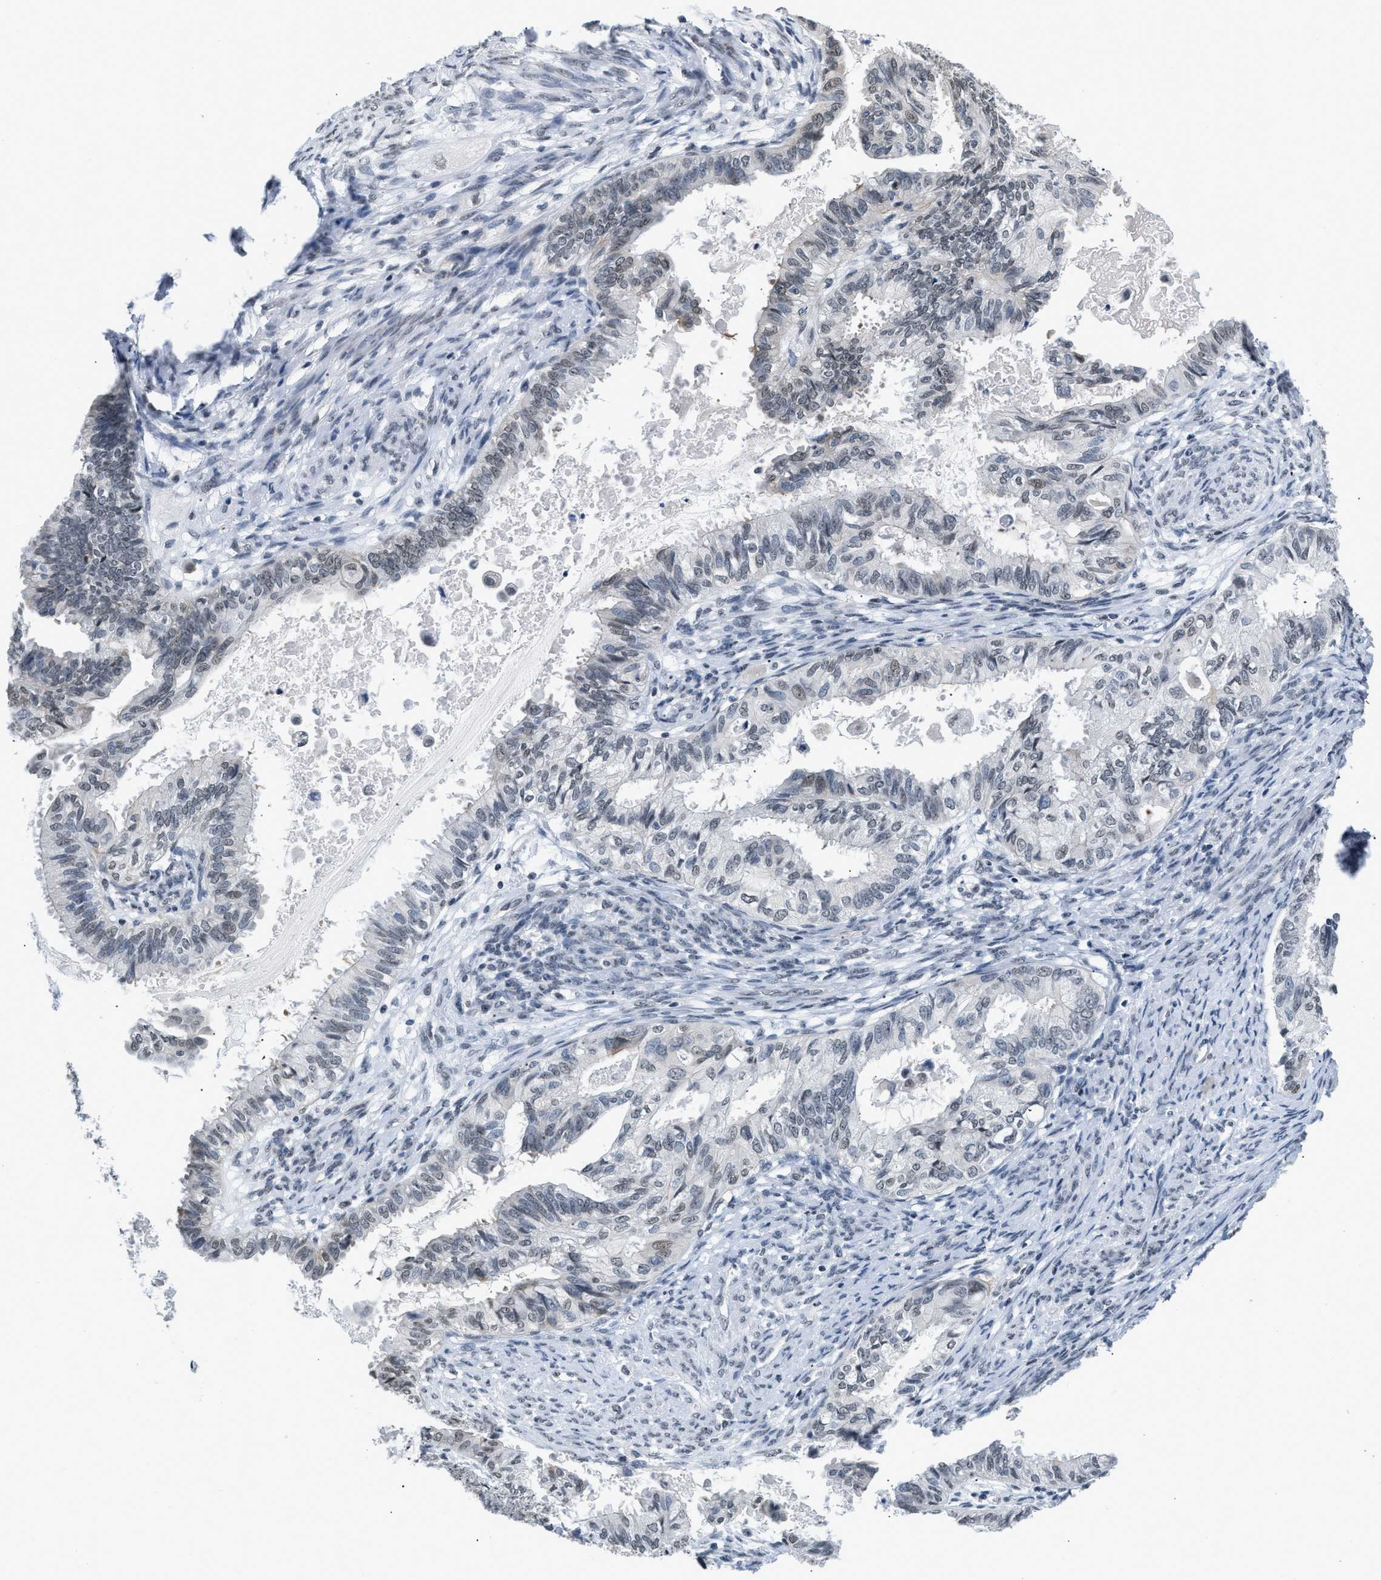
{"staining": {"intensity": "weak", "quantity": "<25%", "location": "nuclear"}, "tissue": "cervical cancer", "cell_type": "Tumor cells", "image_type": "cancer", "snomed": [{"axis": "morphology", "description": "Normal tissue, NOS"}, {"axis": "morphology", "description": "Adenocarcinoma, NOS"}, {"axis": "topography", "description": "Cervix"}, {"axis": "topography", "description": "Endometrium"}], "caption": "Protein analysis of cervical cancer (adenocarcinoma) demonstrates no significant positivity in tumor cells.", "gene": "RAF1", "patient": {"sex": "female", "age": 86}}